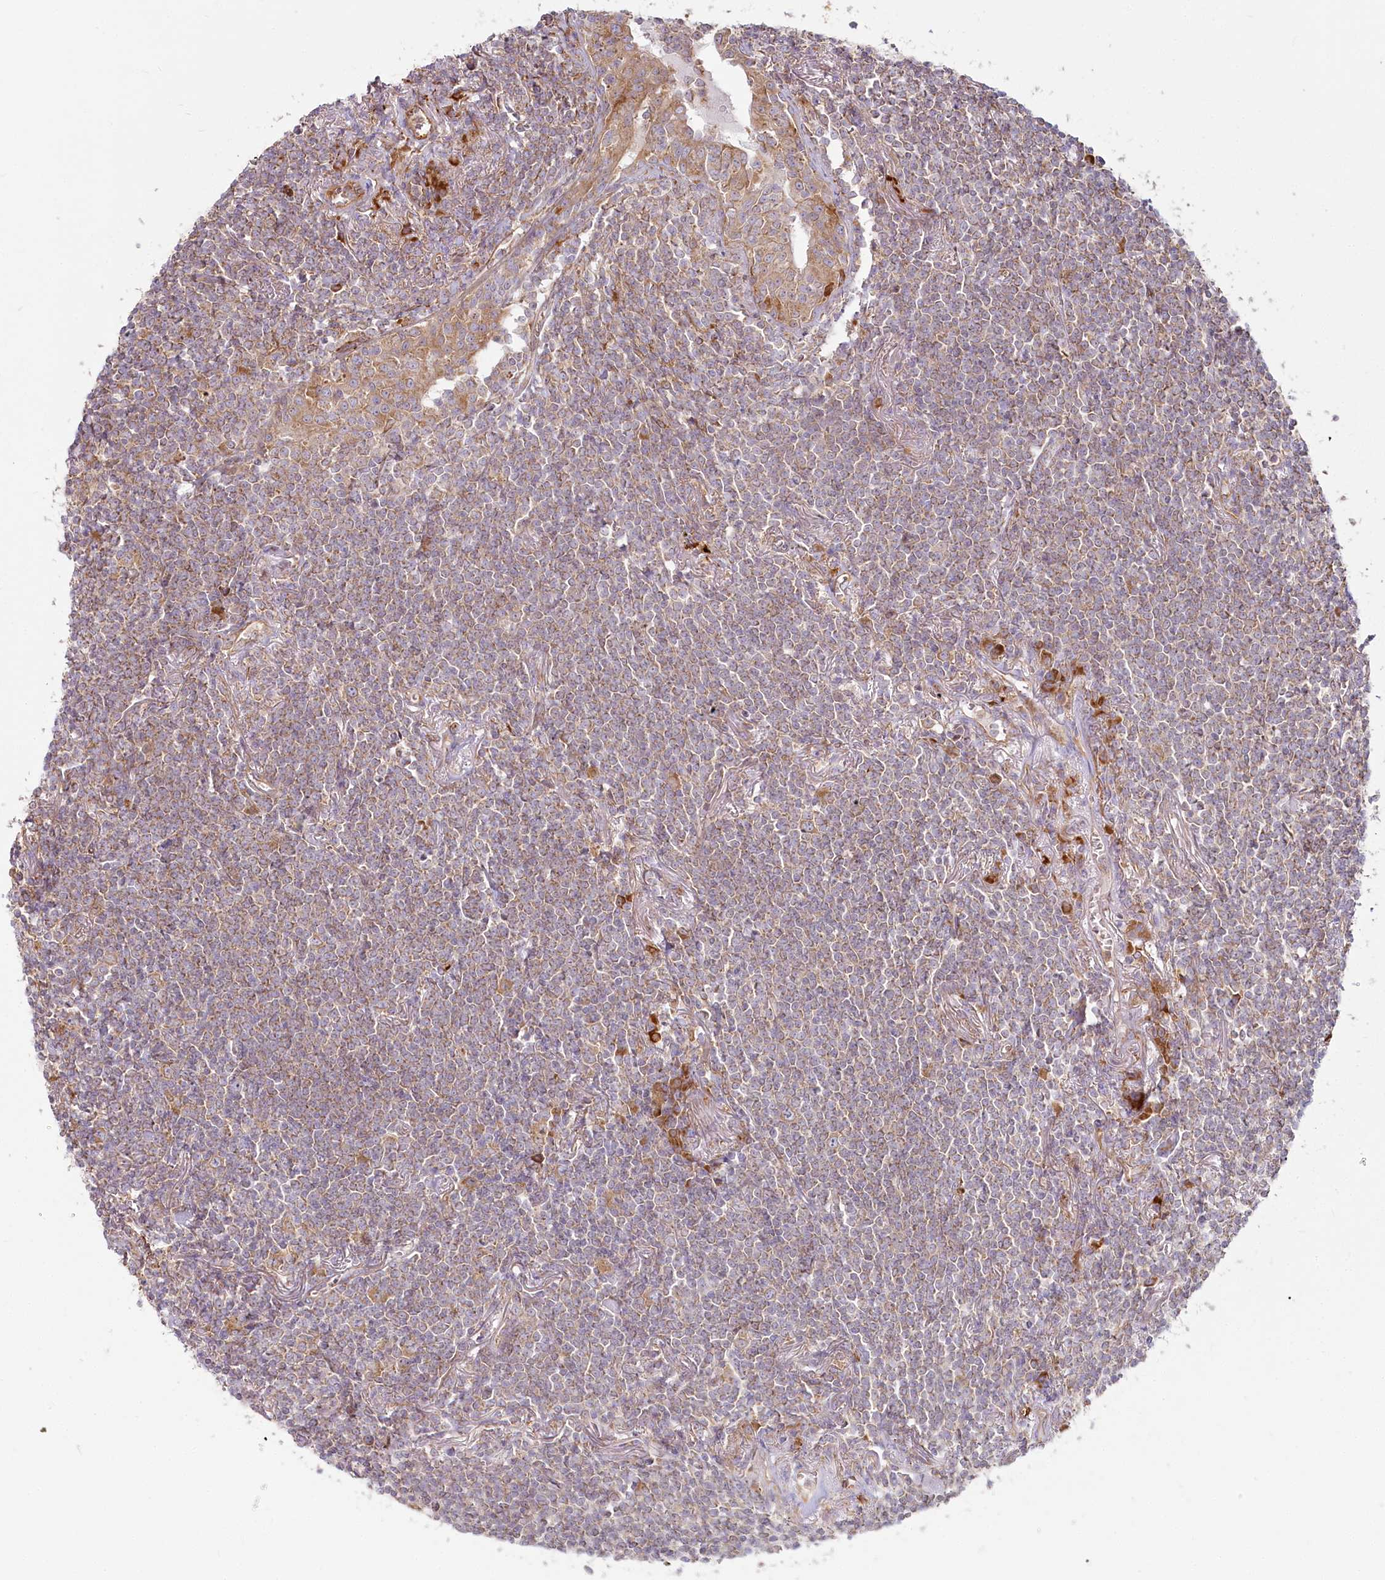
{"staining": {"intensity": "weak", "quantity": ">75%", "location": "cytoplasmic/membranous"}, "tissue": "lymphoma", "cell_type": "Tumor cells", "image_type": "cancer", "snomed": [{"axis": "morphology", "description": "Malignant lymphoma, non-Hodgkin's type, Low grade"}, {"axis": "topography", "description": "Lung"}], "caption": "Immunohistochemical staining of lymphoma exhibits weak cytoplasmic/membranous protein positivity in about >75% of tumor cells. Using DAB (3,3'-diaminobenzidine) (brown) and hematoxylin (blue) stains, captured at high magnification using brightfield microscopy.", "gene": "HARS2", "patient": {"sex": "female", "age": 71}}